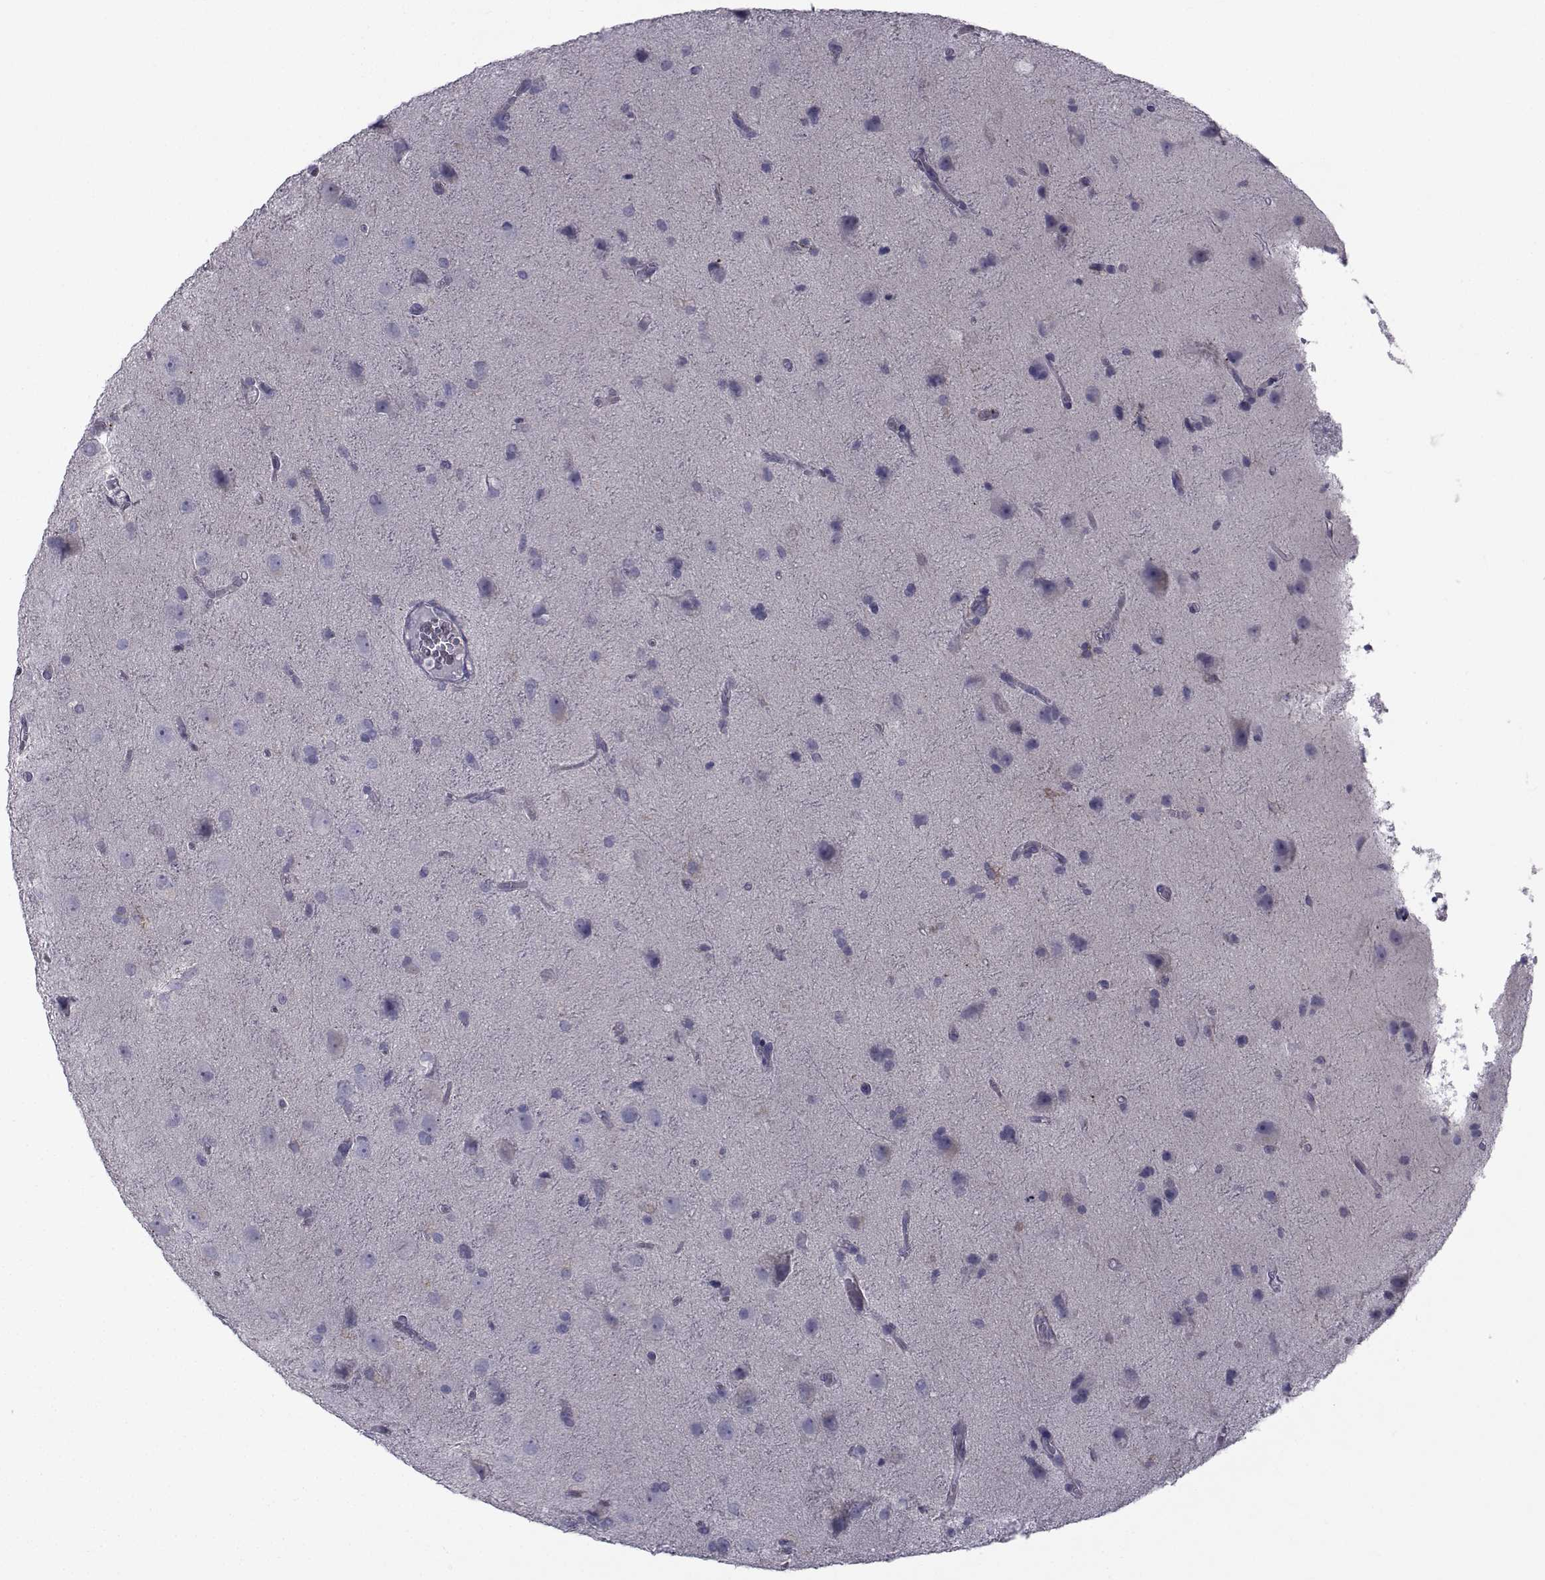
{"staining": {"intensity": "negative", "quantity": "none", "location": "none"}, "tissue": "glioma", "cell_type": "Tumor cells", "image_type": "cancer", "snomed": [{"axis": "morphology", "description": "Glioma, malignant, Low grade"}, {"axis": "topography", "description": "Brain"}], "caption": "Tumor cells show no significant staining in malignant glioma (low-grade).", "gene": "FDXR", "patient": {"sex": "male", "age": 58}}